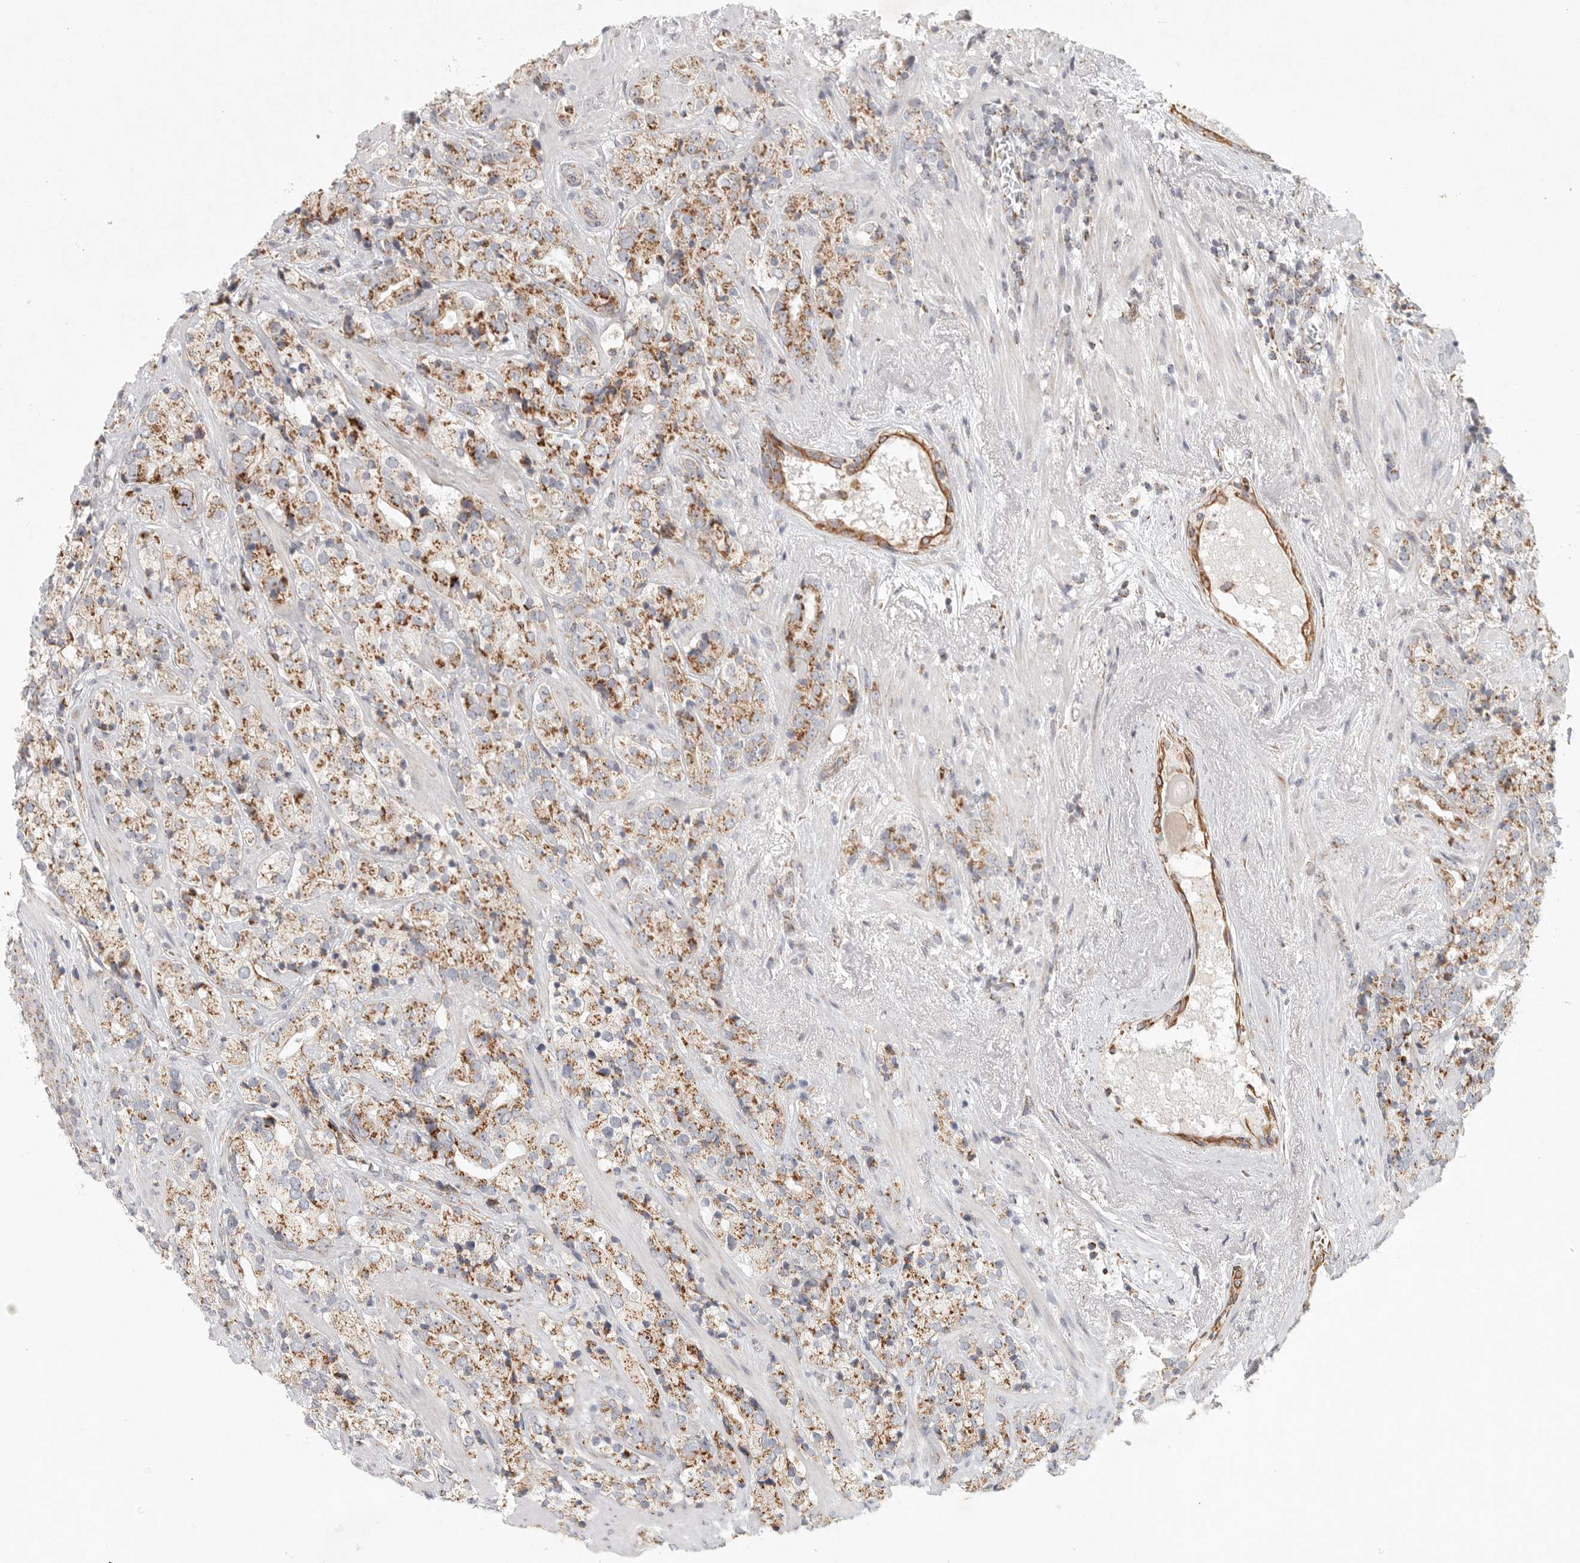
{"staining": {"intensity": "moderate", "quantity": ">75%", "location": "cytoplasmic/membranous"}, "tissue": "prostate cancer", "cell_type": "Tumor cells", "image_type": "cancer", "snomed": [{"axis": "morphology", "description": "Adenocarcinoma, High grade"}, {"axis": "topography", "description": "Prostate"}], "caption": "Prostate cancer stained with a brown dye reveals moderate cytoplasmic/membranous positive staining in about >75% of tumor cells.", "gene": "SLC25A26", "patient": {"sex": "male", "age": 71}}